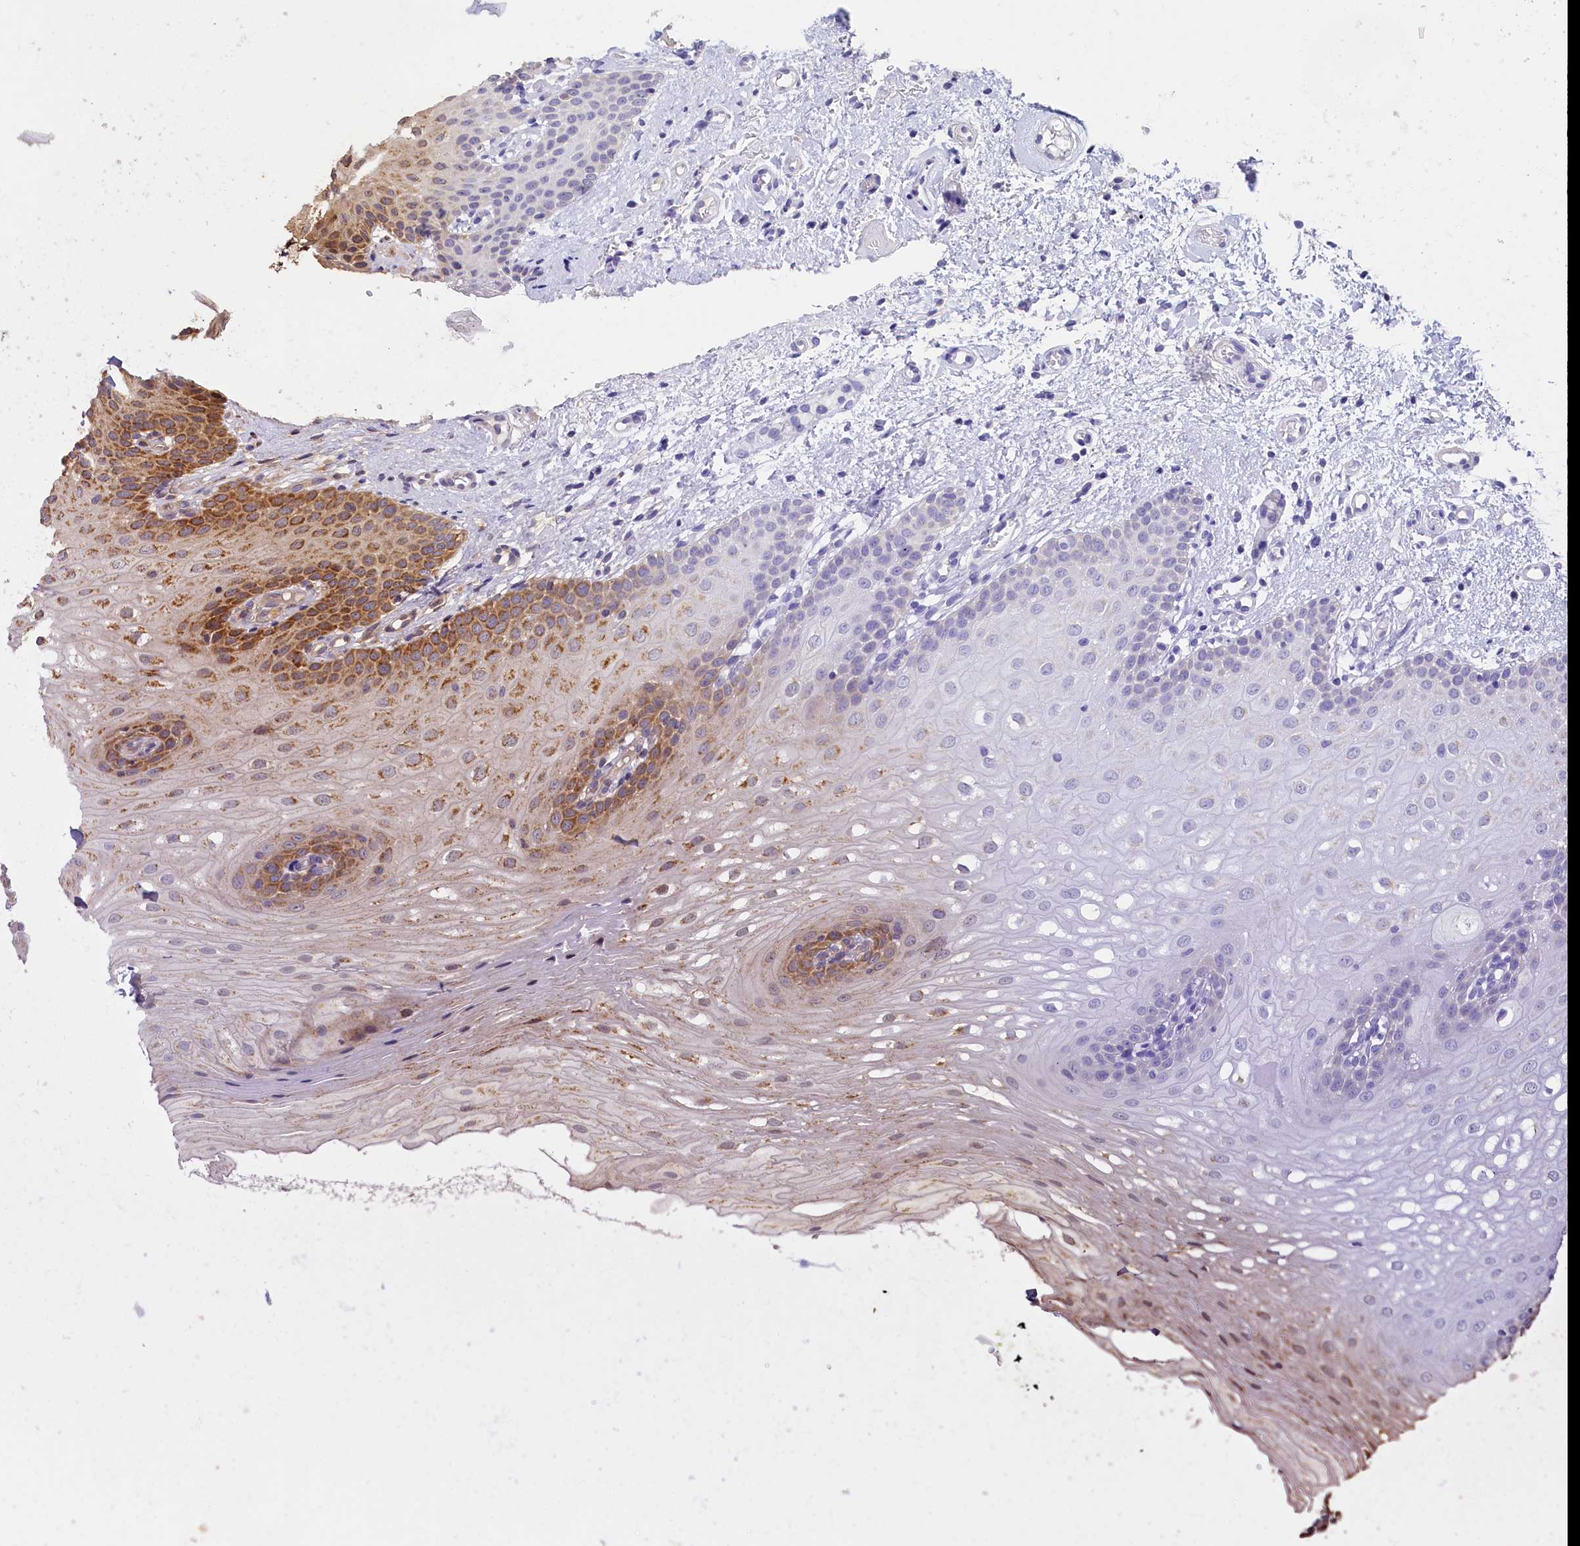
{"staining": {"intensity": "moderate", "quantity": "25%-75%", "location": "cytoplasmic/membranous"}, "tissue": "oral mucosa", "cell_type": "Squamous epithelial cells", "image_type": "normal", "snomed": [{"axis": "morphology", "description": "Normal tissue, NOS"}, {"axis": "topography", "description": "Oral tissue"}], "caption": "Moderate cytoplasmic/membranous protein expression is identified in about 25%-75% of squamous epithelial cells in oral mucosa.", "gene": "CEP44", "patient": {"sex": "female", "age": 54}}